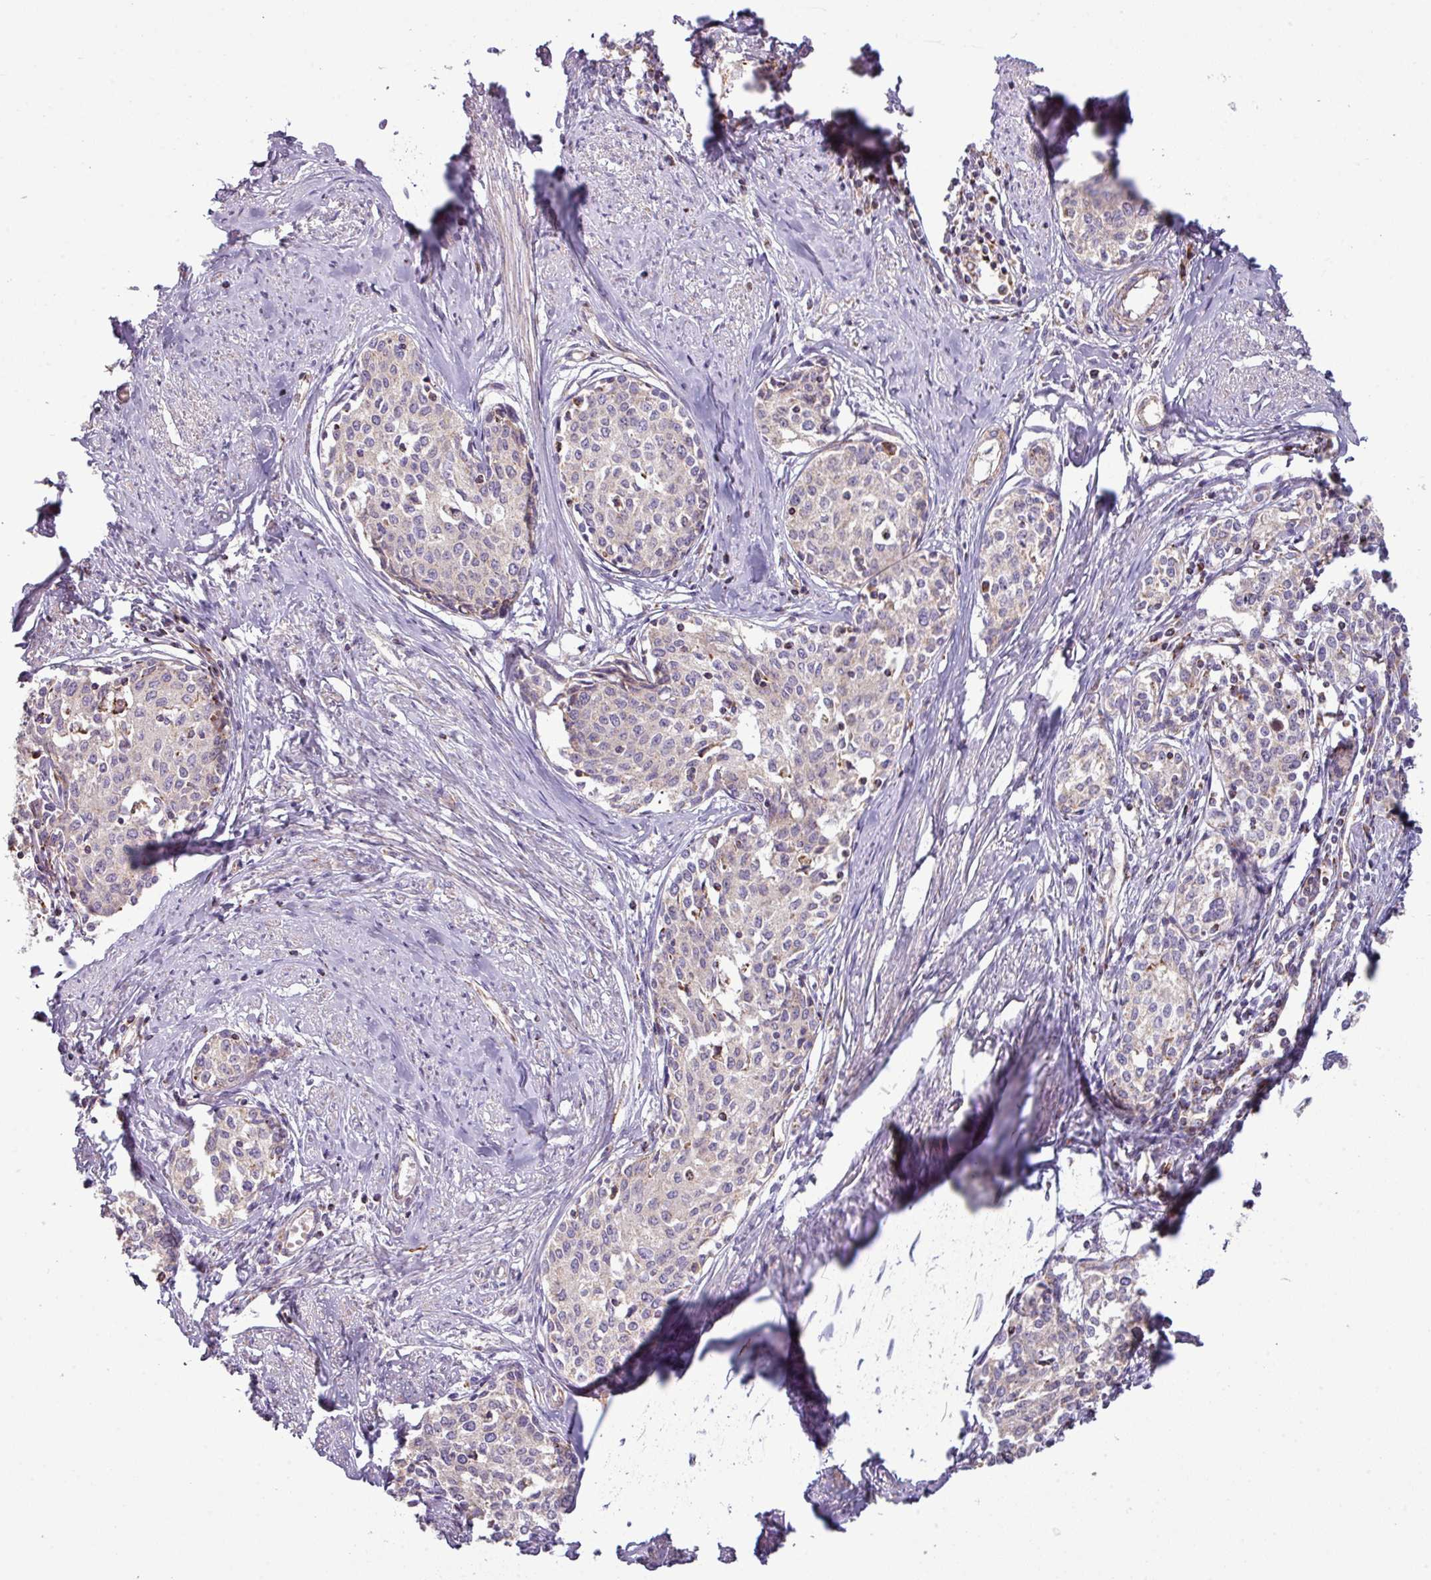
{"staining": {"intensity": "negative", "quantity": "none", "location": "none"}, "tissue": "cervical cancer", "cell_type": "Tumor cells", "image_type": "cancer", "snomed": [{"axis": "morphology", "description": "Squamous cell carcinoma, NOS"}, {"axis": "morphology", "description": "Adenocarcinoma, NOS"}, {"axis": "topography", "description": "Cervix"}], "caption": "Tumor cells show no significant staining in adenocarcinoma (cervical). The staining is performed using DAB brown chromogen with nuclei counter-stained in using hematoxylin.", "gene": "SQOR", "patient": {"sex": "female", "age": 52}}